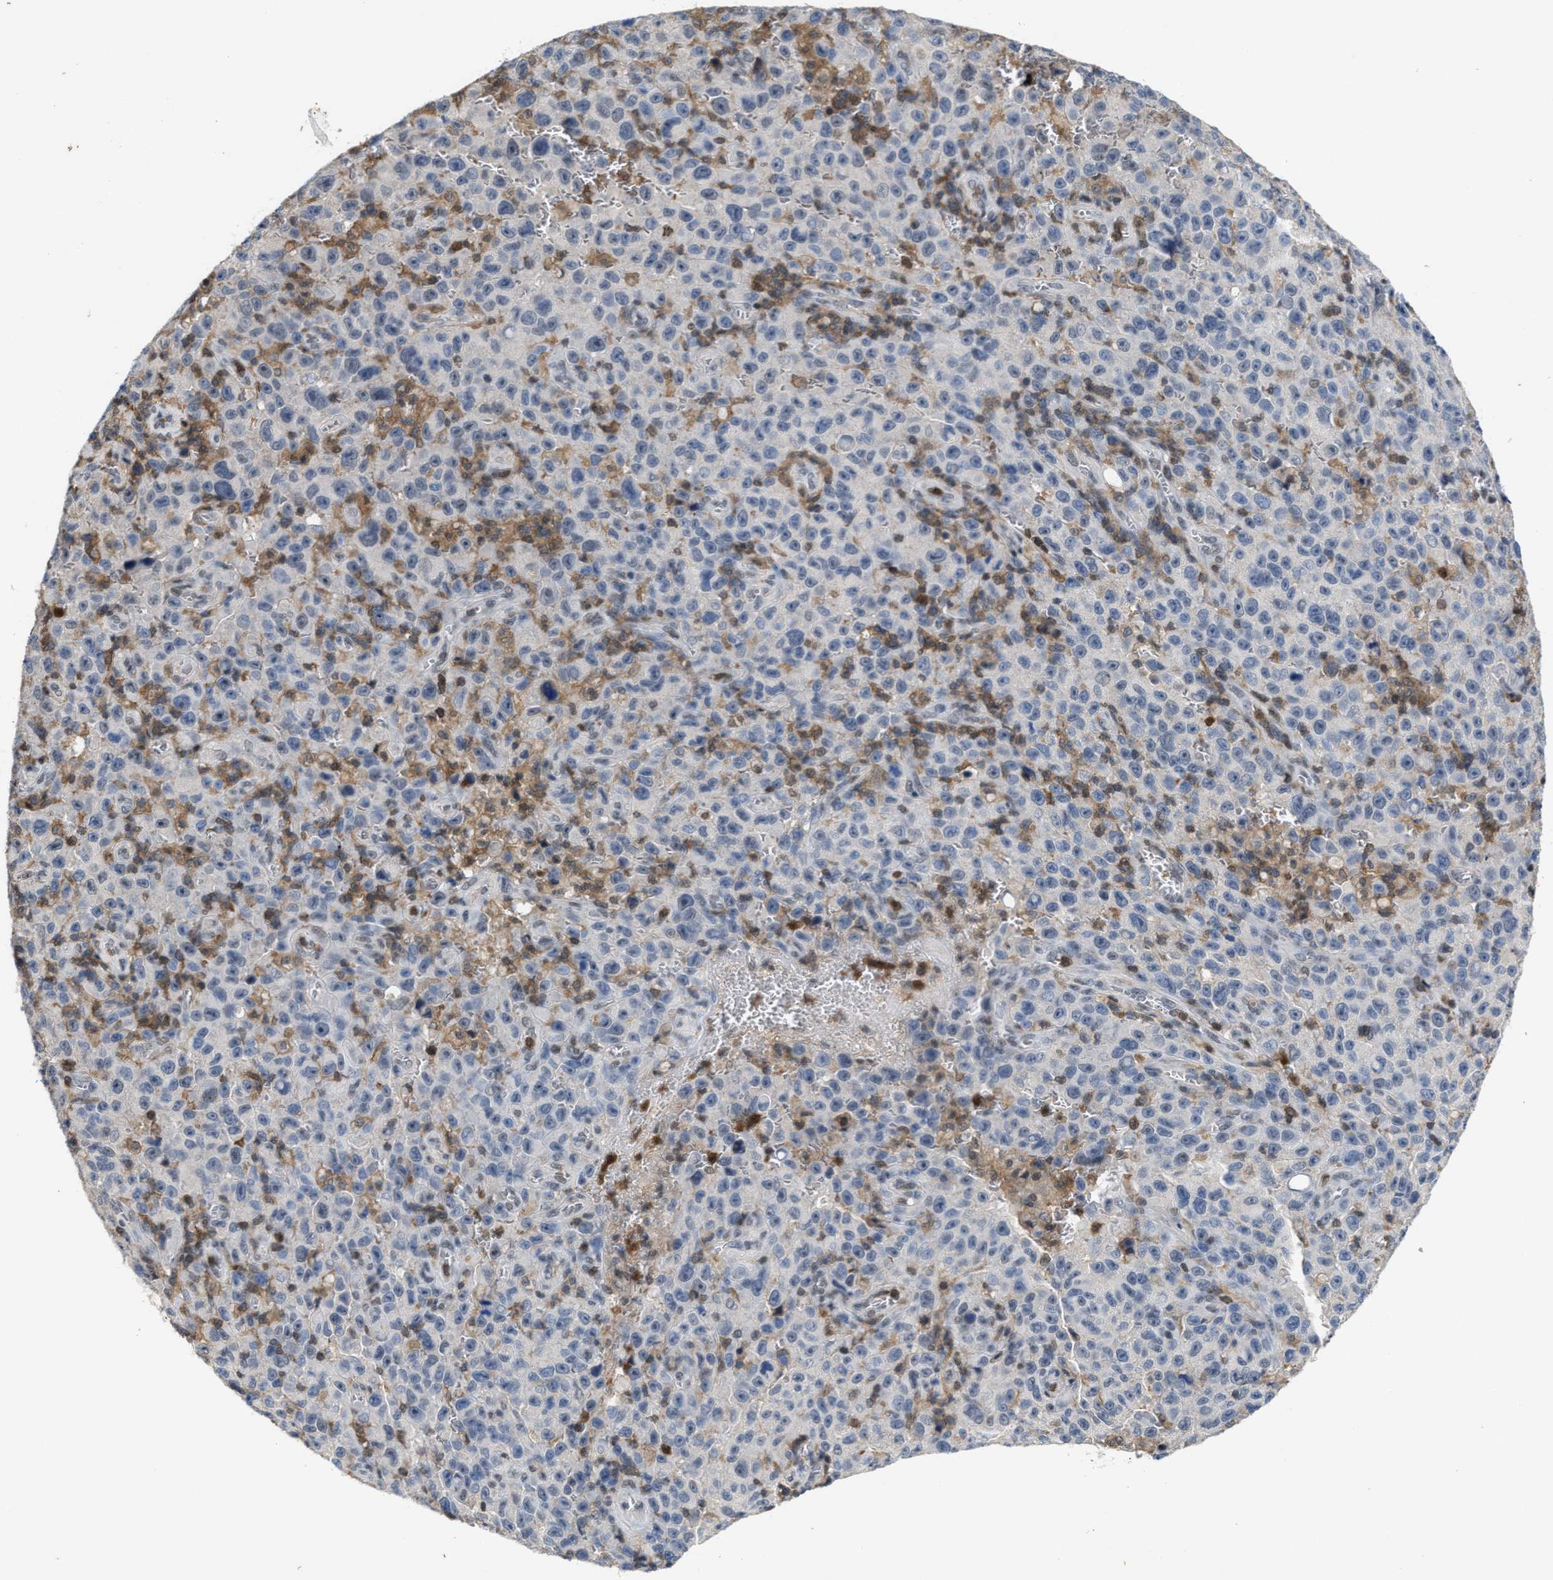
{"staining": {"intensity": "weak", "quantity": "<25%", "location": "nuclear"}, "tissue": "melanoma", "cell_type": "Tumor cells", "image_type": "cancer", "snomed": [{"axis": "morphology", "description": "Malignant melanoma, NOS"}, {"axis": "topography", "description": "Skin"}], "caption": "High magnification brightfield microscopy of malignant melanoma stained with DAB (3,3'-diaminobenzidine) (brown) and counterstained with hematoxylin (blue): tumor cells show no significant positivity.", "gene": "FGD3", "patient": {"sex": "female", "age": 82}}